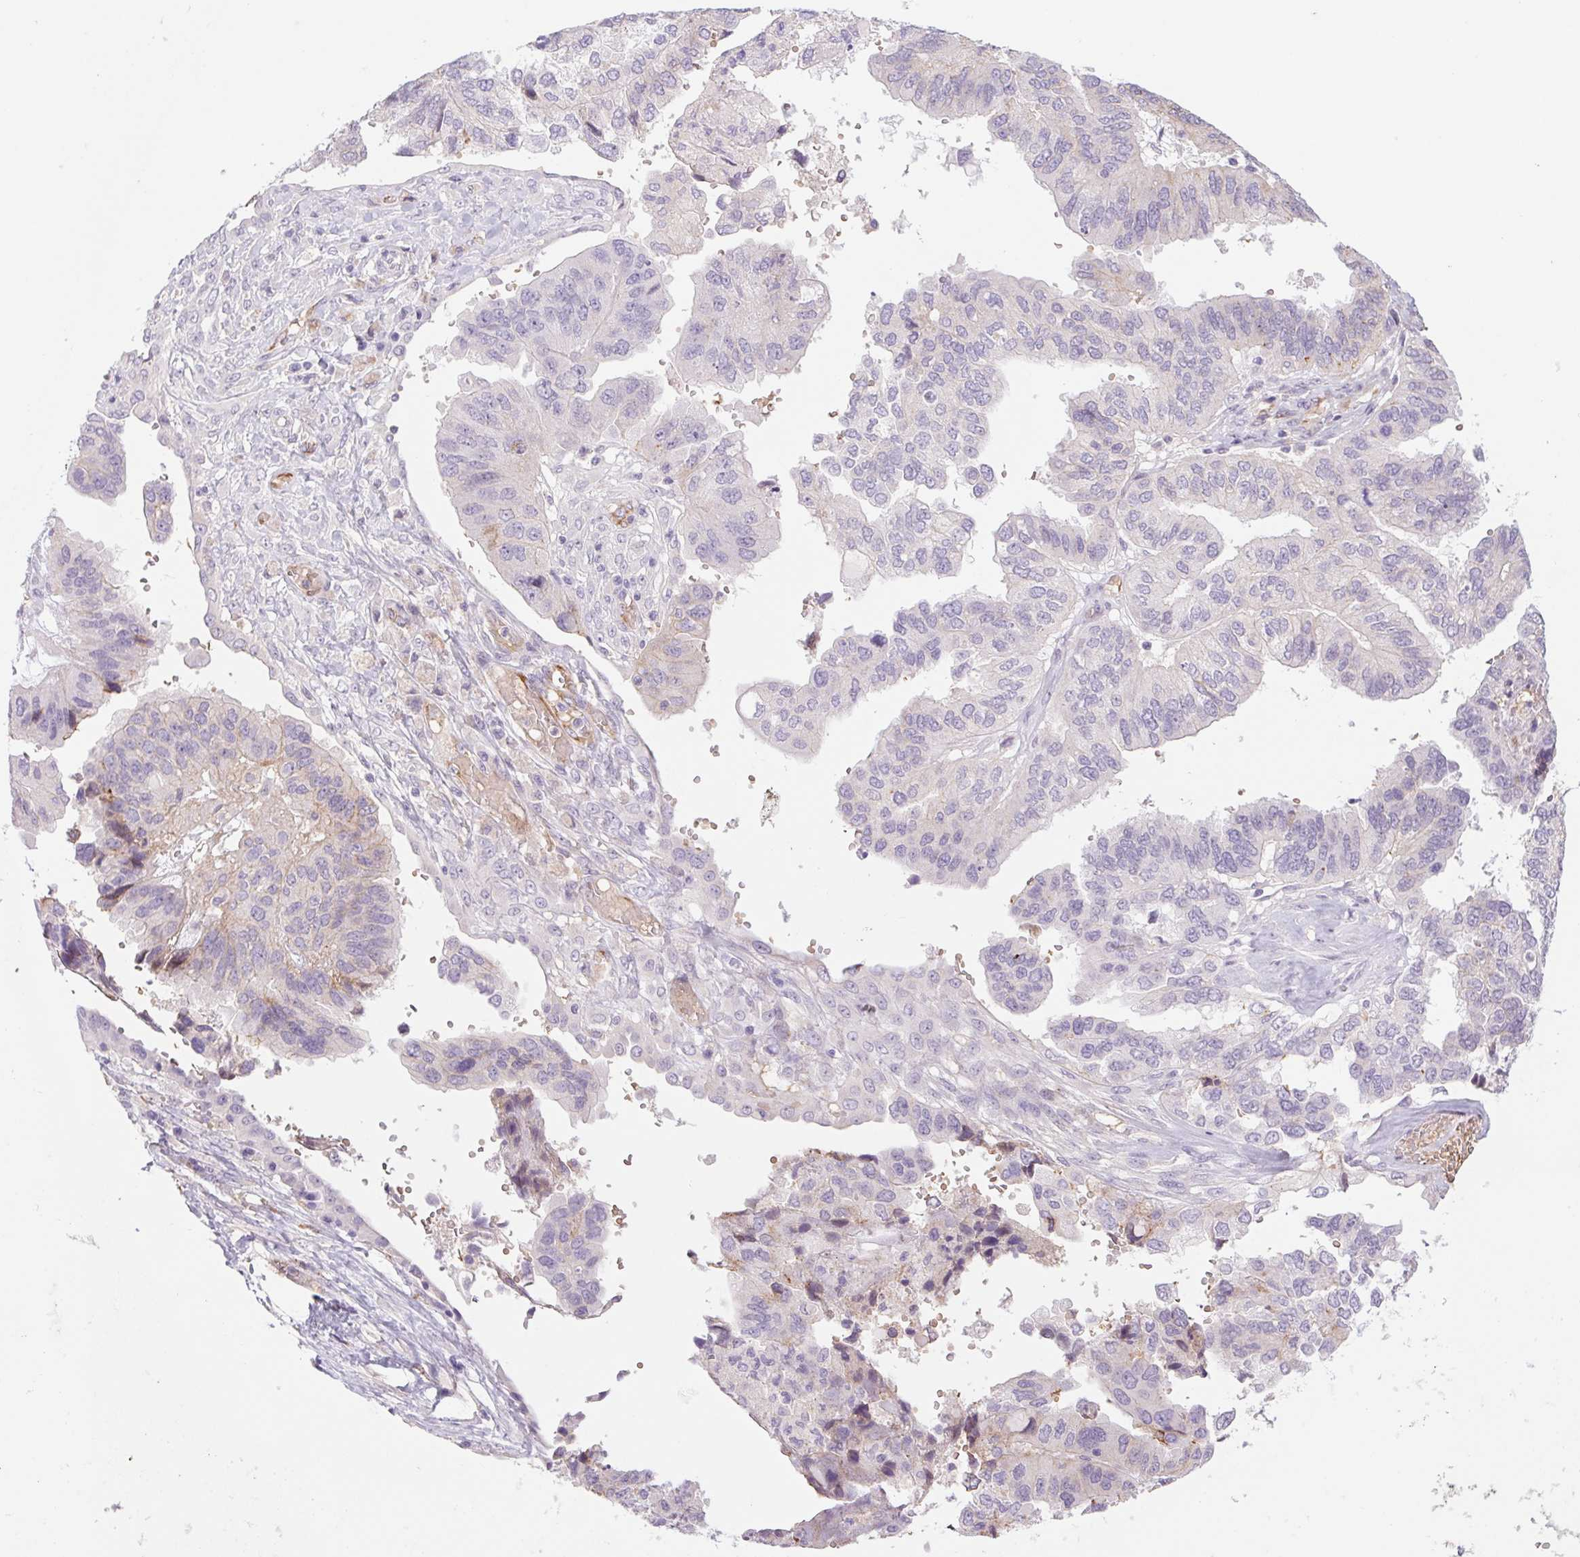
{"staining": {"intensity": "negative", "quantity": "none", "location": "none"}, "tissue": "ovarian cancer", "cell_type": "Tumor cells", "image_type": "cancer", "snomed": [{"axis": "morphology", "description": "Cystadenocarcinoma, serous, NOS"}, {"axis": "topography", "description": "Ovary"}], "caption": "This photomicrograph is of ovarian serous cystadenocarcinoma stained with immunohistochemistry to label a protein in brown with the nuclei are counter-stained blue. There is no expression in tumor cells.", "gene": "IGFL3", "patient": {"sex": "female", "age": 79}}